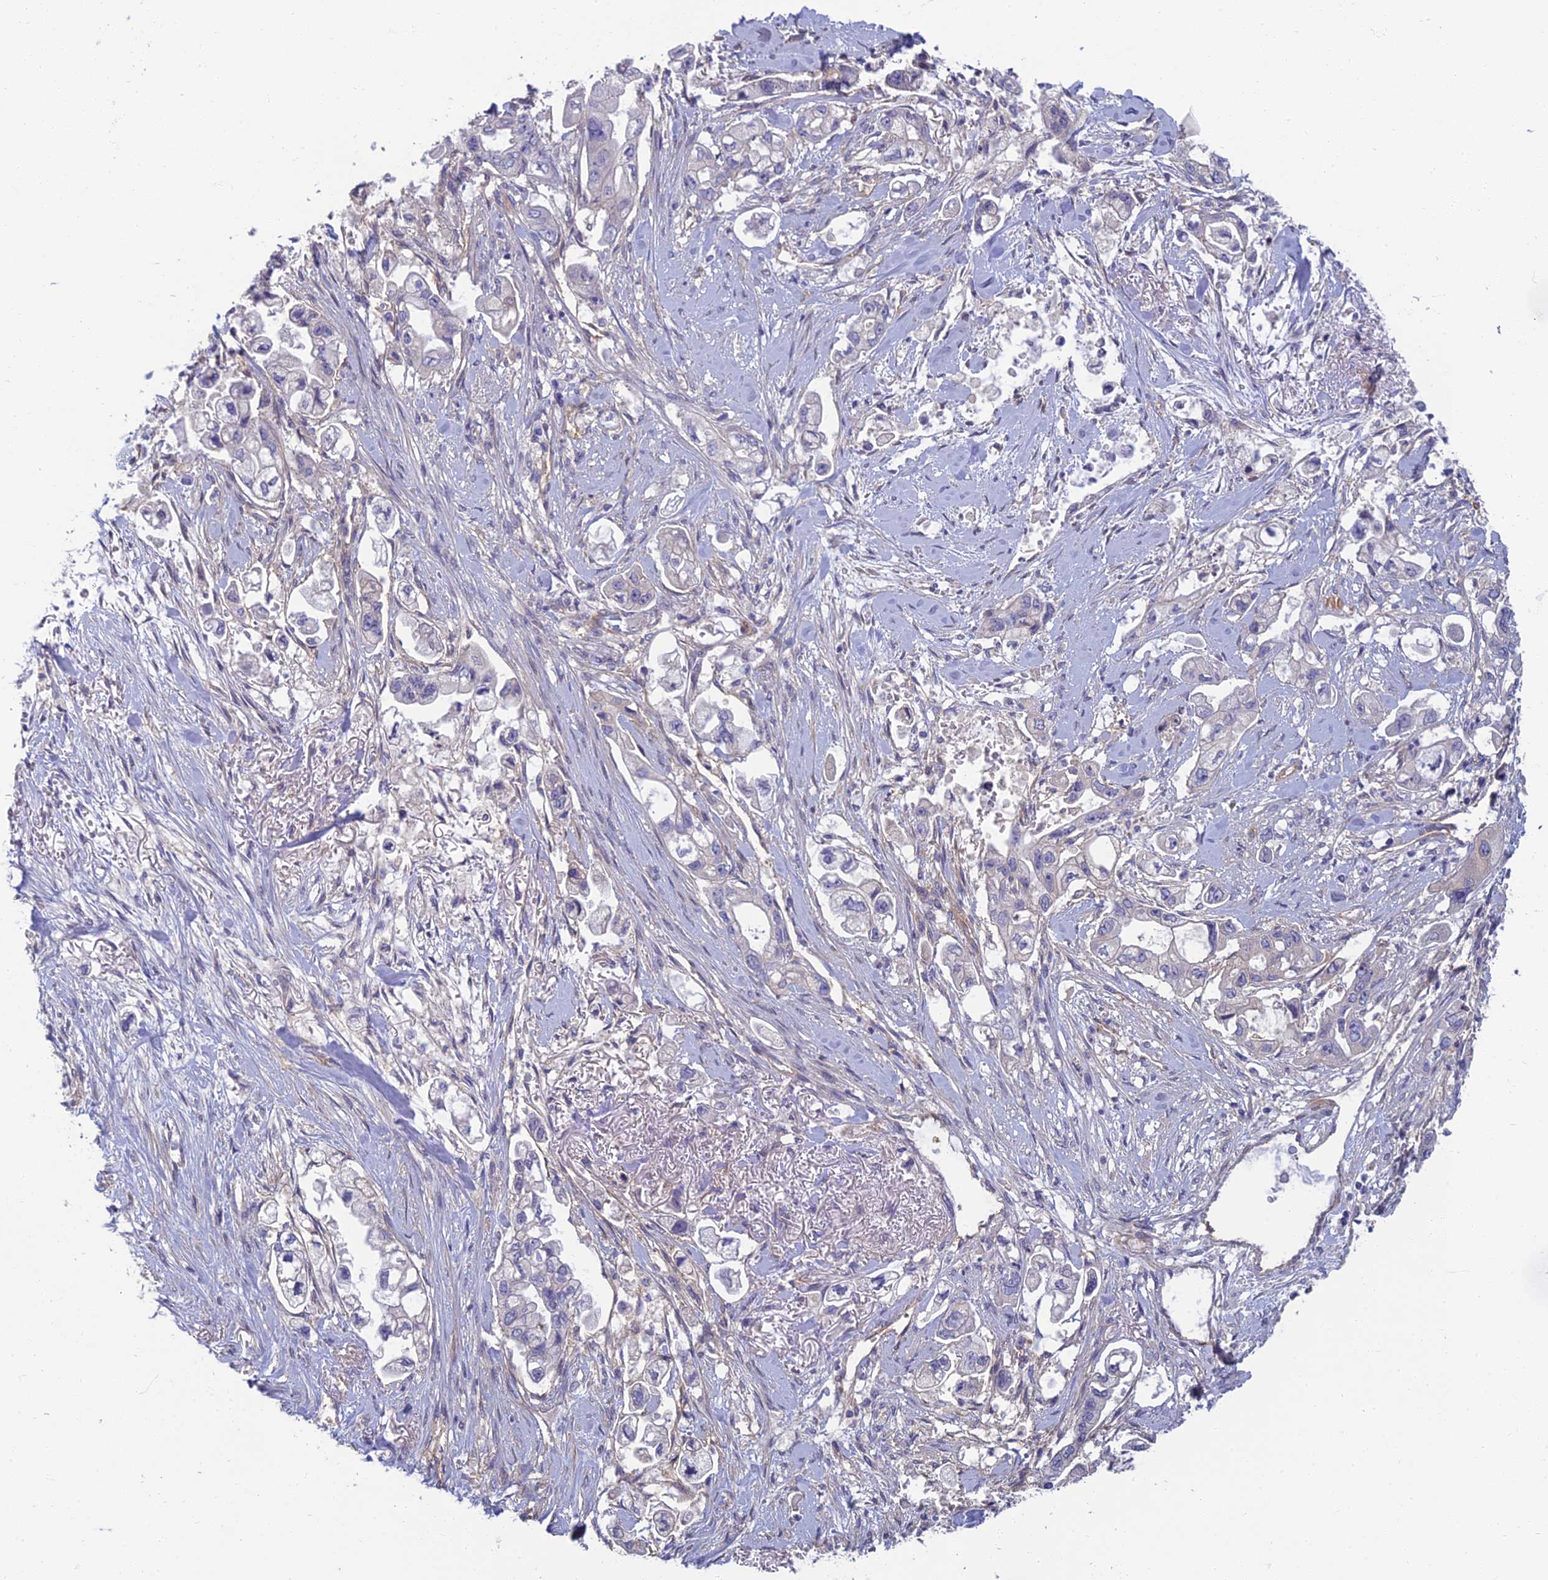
{"staining": {"intensity": "negative", "quantity": "none", "location": "none"}, "tissue": "stomach cancer", "cell_type": "Tumor cells", "image_type": "cancer", "snomed": [{"axis": "morphology", "description": "Adenocarcinoma, NOS"}, {"axis": "topography", "description": "Stomach"}], "caption": "The image exhibits no staining of tumor cells in stomach cancer (adenocarcinoma).", "gene": "NEURL1", "patient": {"sex": "male", "age": 62}}